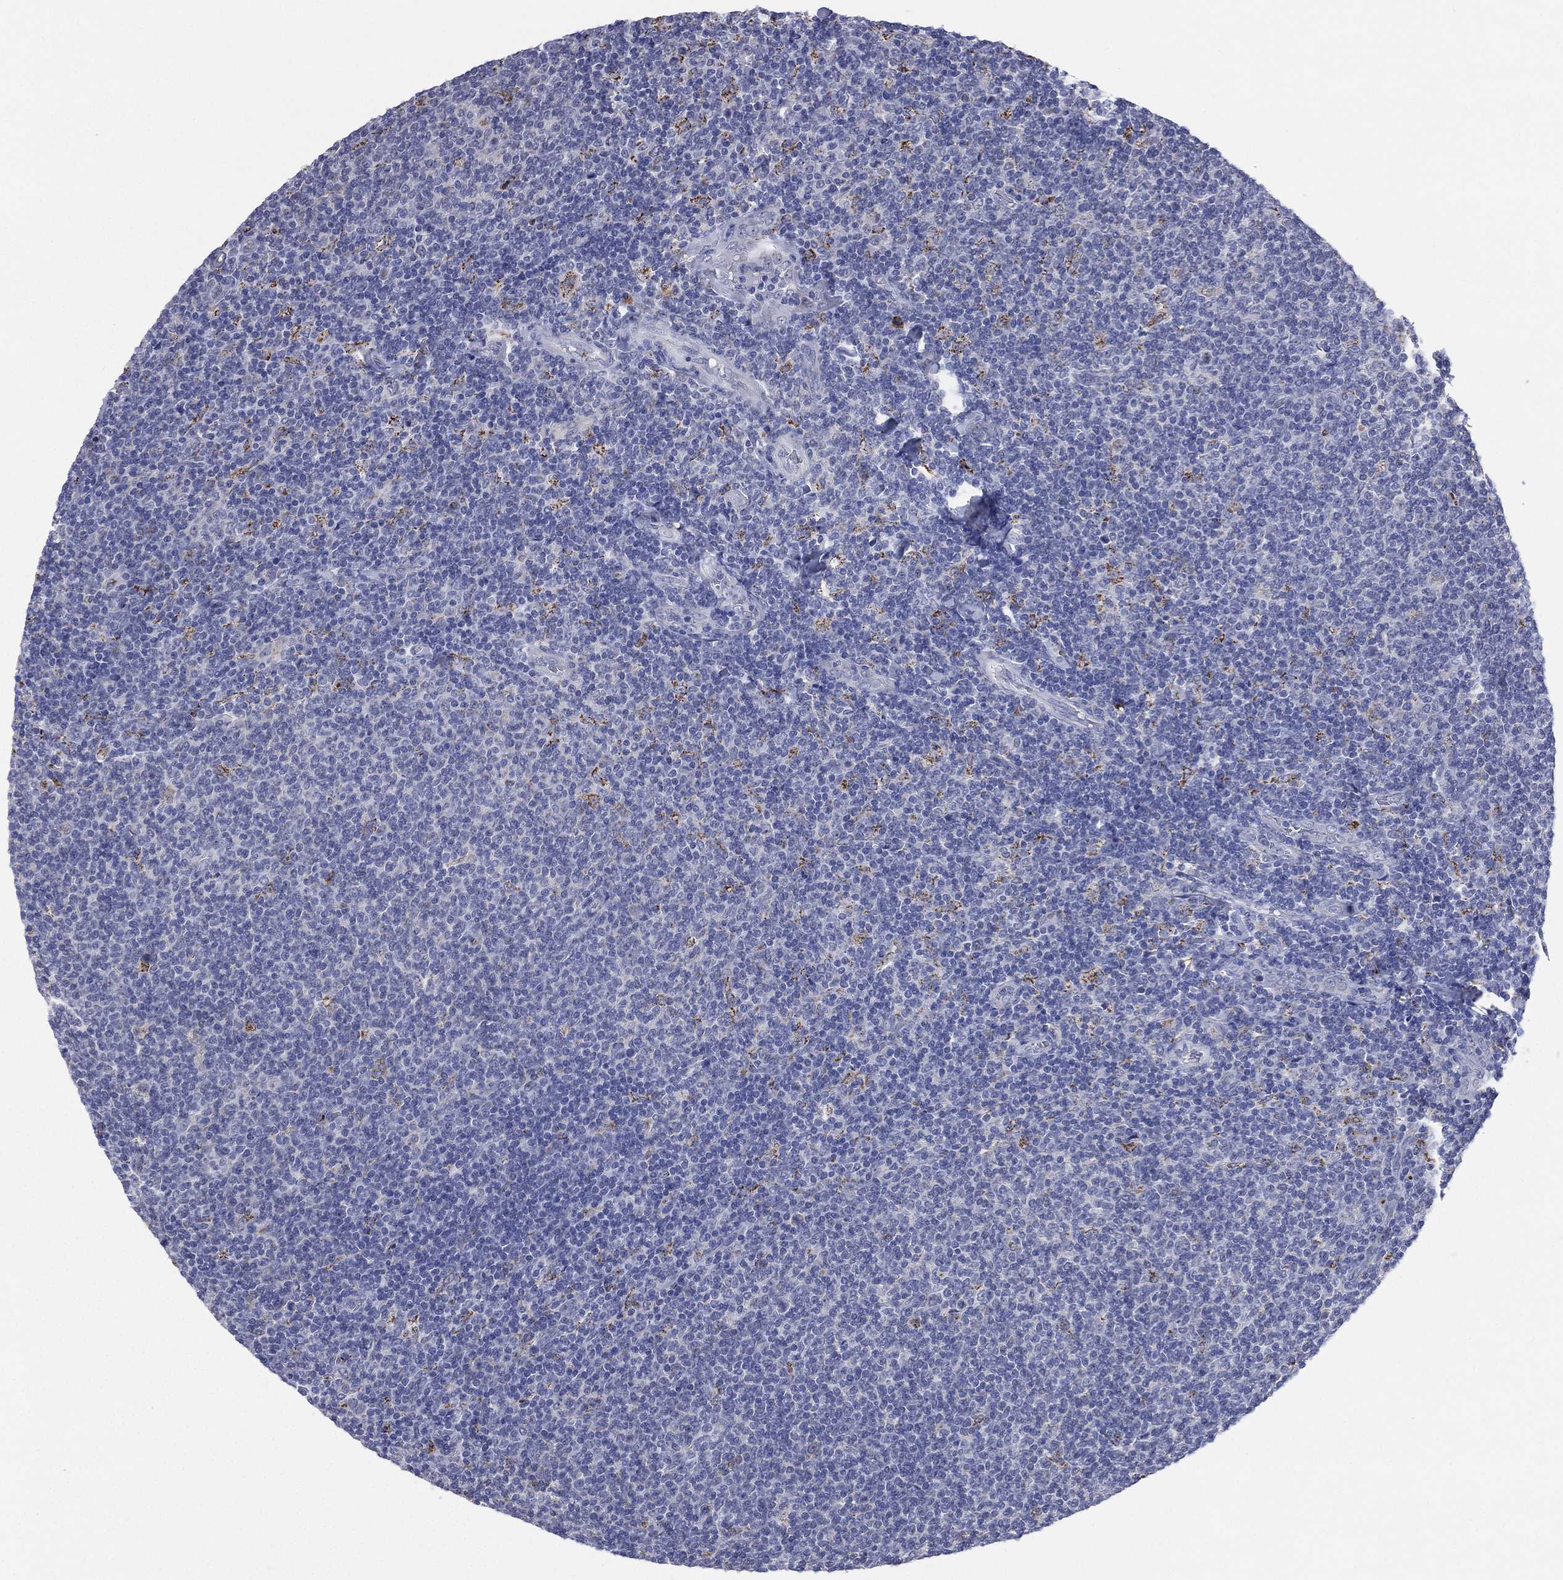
{"staining": {"intensity": "negative", "quantity": "none", "location": "none"}, "tissue": "lymphoma", "cell_type": "Tumor cells", "image_type": "cancer", "snomed": [{"axis": "morphology", "description": "Malignant lymphoma, non-Hodgkin's type, Low grade"}, {"axis": "topography", "description": "Lymph node"}], "caption": "IHC histopathology image of neoplastic tissue: human lymphoma stained with DAB (3,3'-diaminobenzidine) displays no significant protein positivity in tumor cells. (Stains: DAB IHC with hematoxylin counter stain, Microscopy: brightfield microscopy at high magnification).", "gene": "AKAP3", "patient": {"sex": "male", "age": 52}}